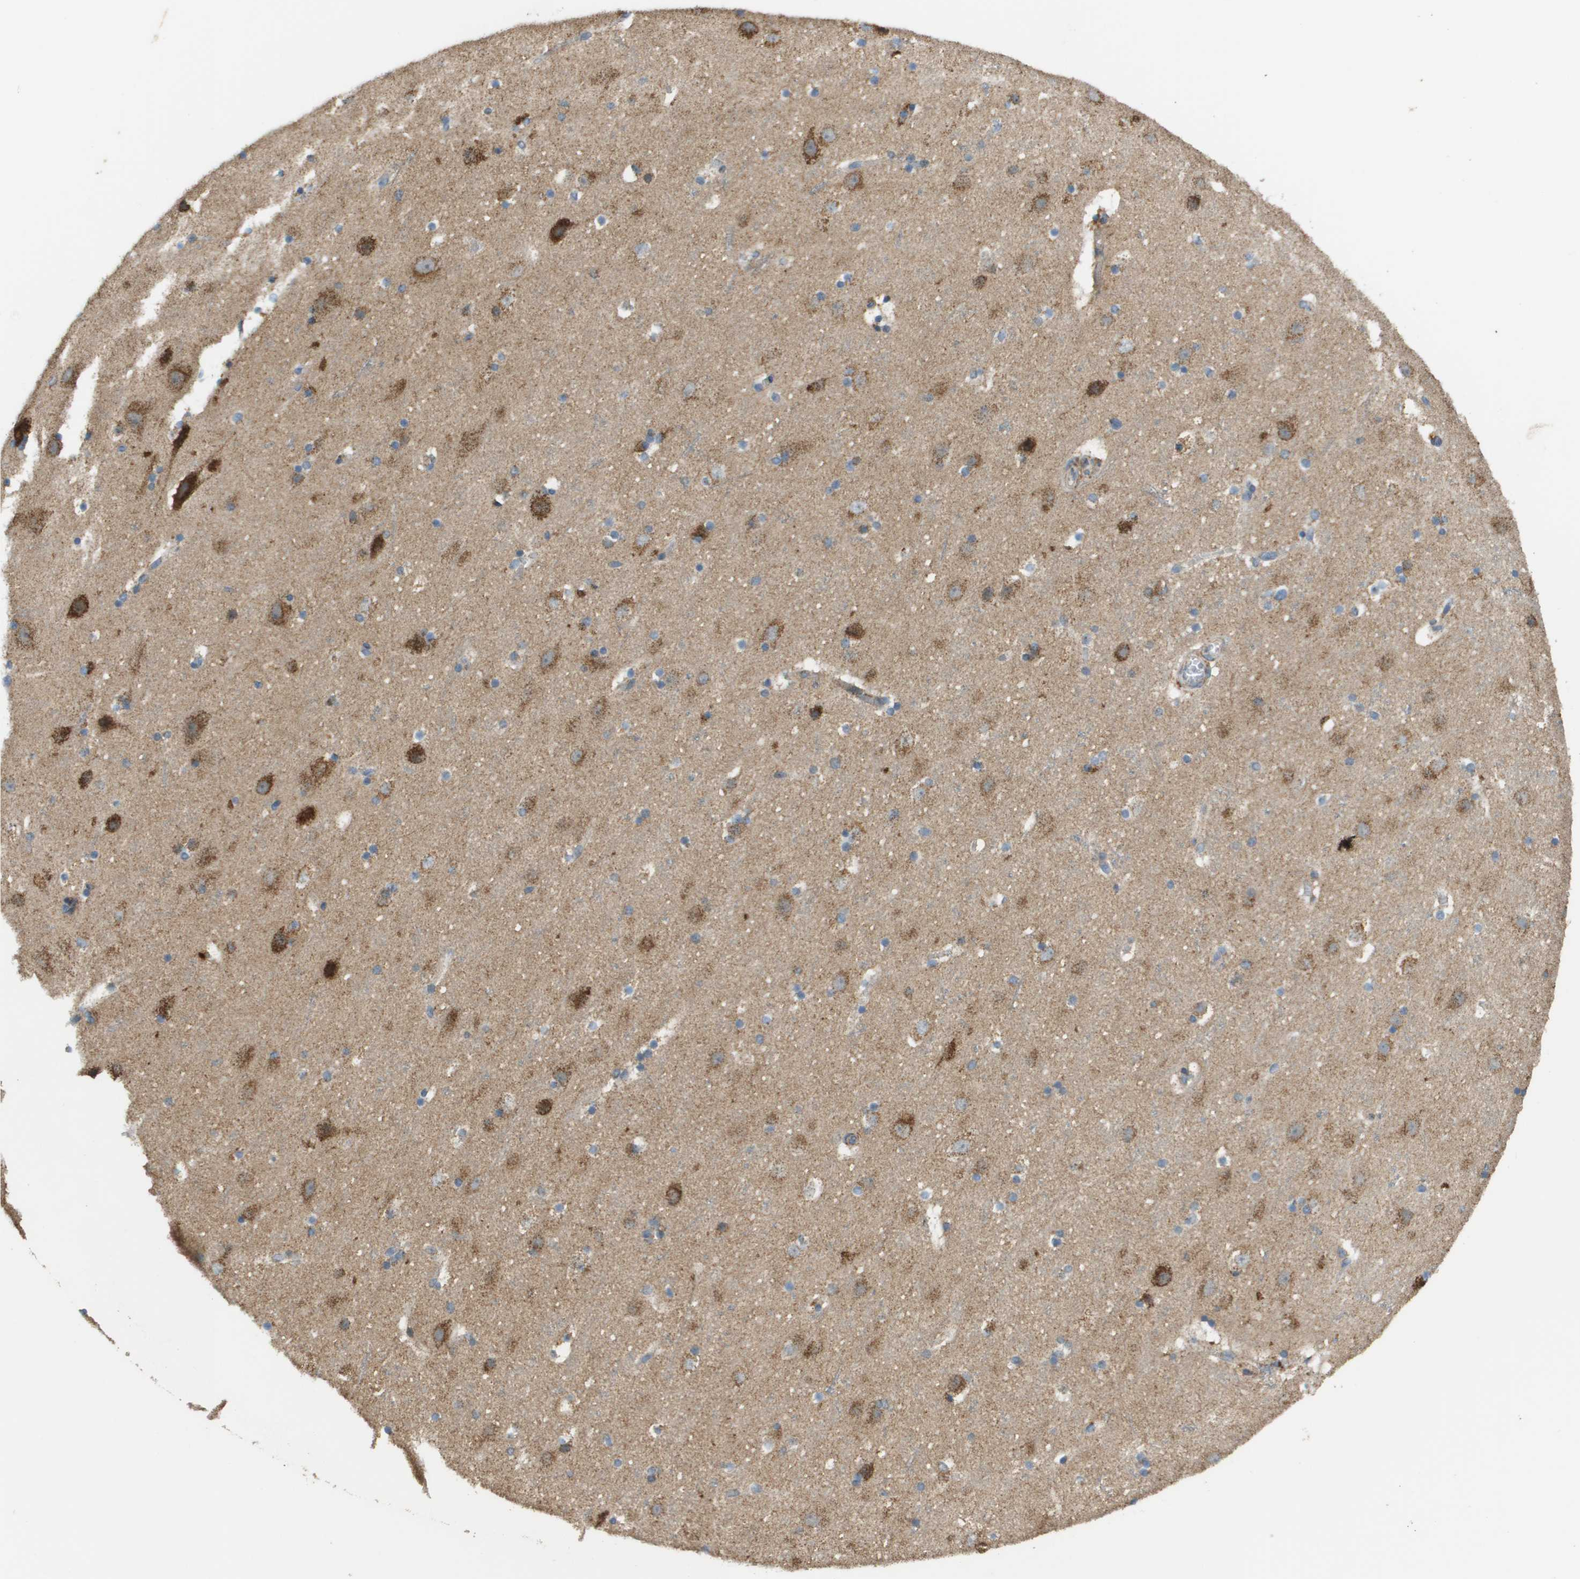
{"staining": {"intensity": "negative", "quantity": "none", "location": "none"}, "tissue": "cerebral cortex", "cell_type": "Endothelial cells", "image_type": "normal", "snomed": [{"axis": "morphology", "description": "Normal tissue, NOS"}, {"axis": "topography", "description": "Cerebral cortex"}], "caption": "High magnification brightfield microscopy of benign cerebral cortex stained with DAB (brown) and counterstained with hematoxylin (blue): endothelial cells show no significant expression.", "gene": "NRK", "patient": {"sex": "male", "age": 45}}